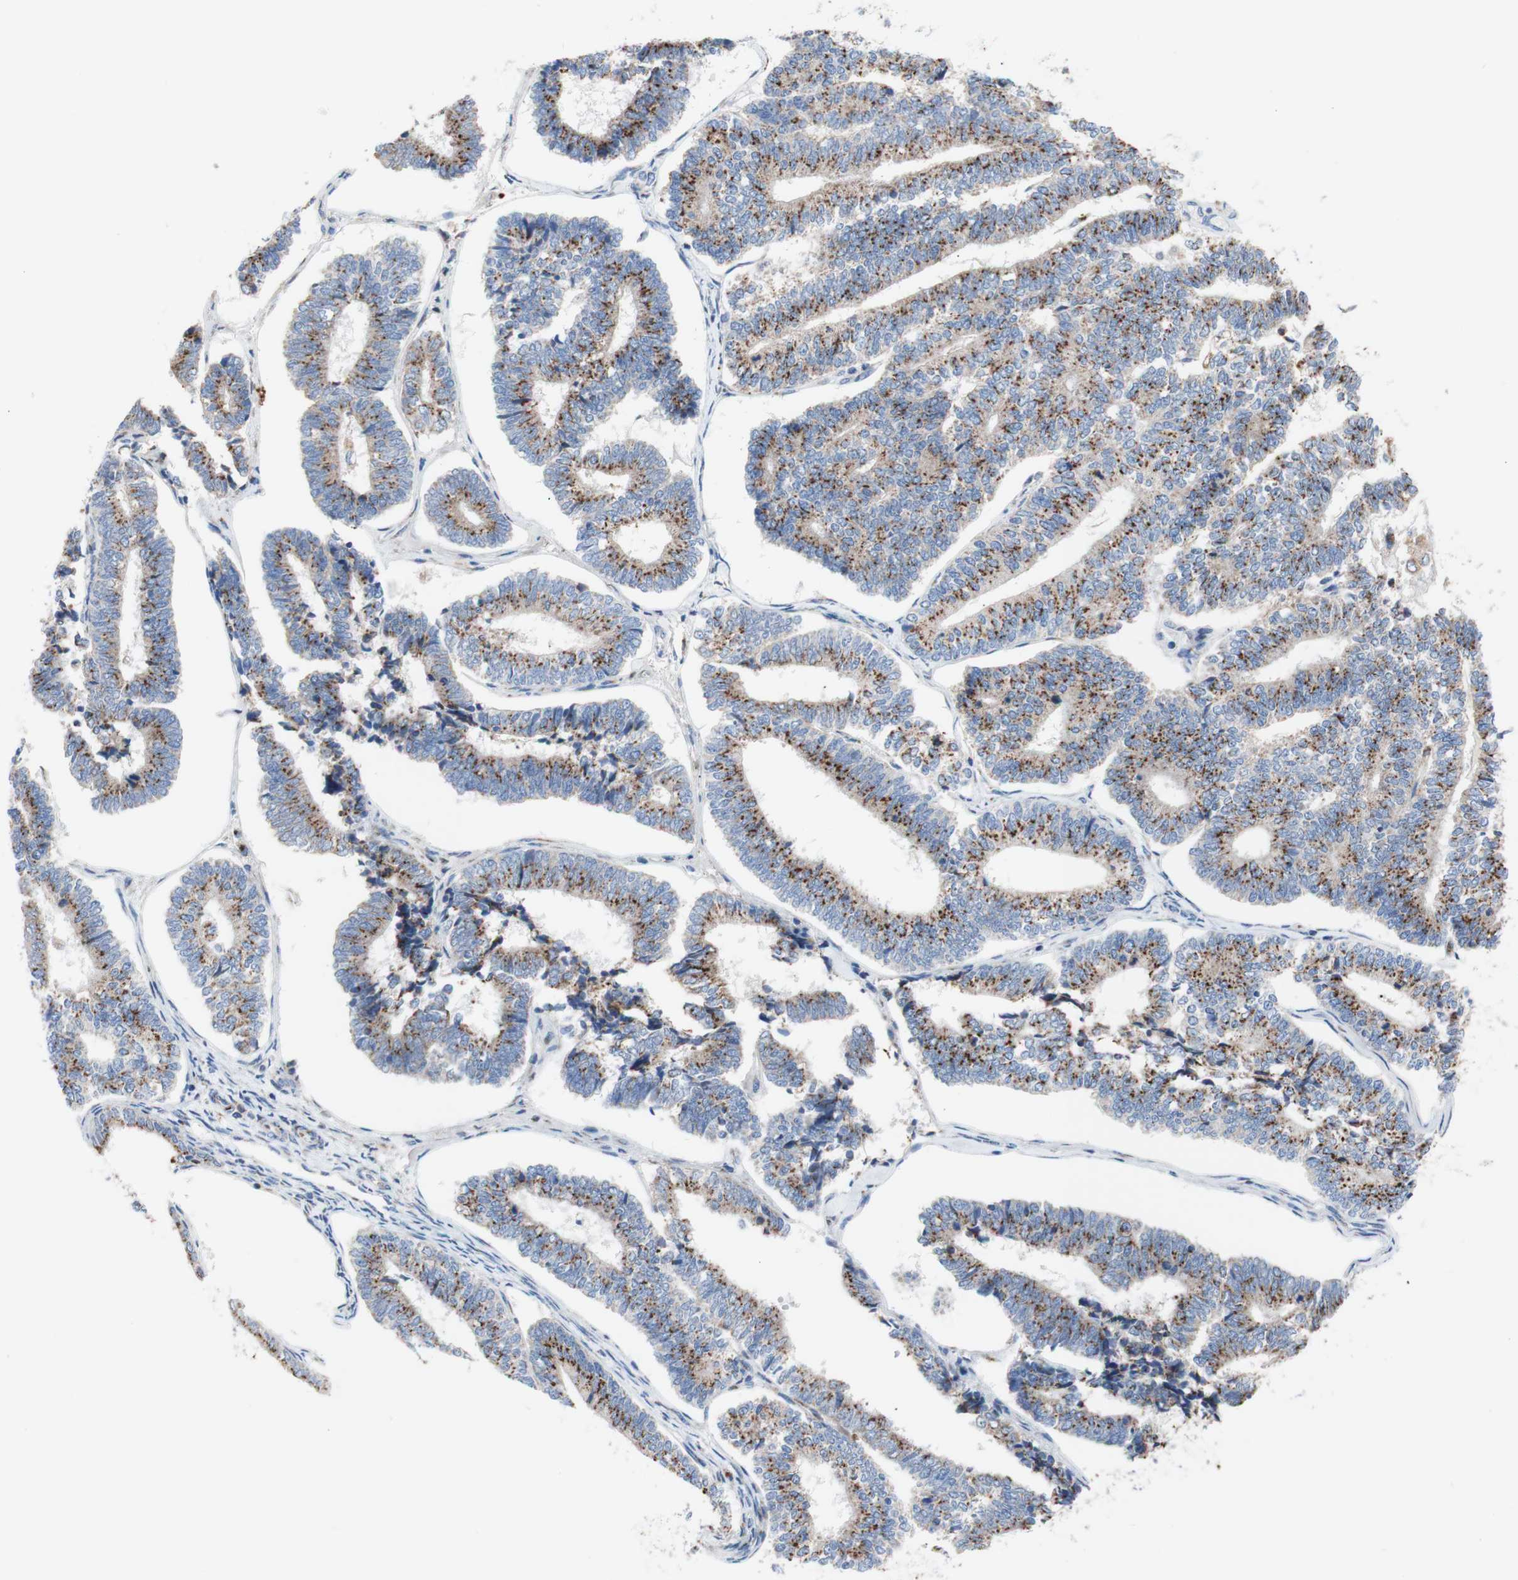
{"staining": {"intensity": "moderate", "quantity": "25%-75%", "location": "cytoplasmic/membranous"}, "tissue": "endometrial cancer", "cell_type": "Tumor cells", "image_type": "cancer", "snomed": [{"axis": "morphology", "description": "Adenocarcinoma, NOS"}, {"axis": "topography", "description": "Endometrium"}], "caption": "This photomicrograph exhibits immunohistochemistry staining of human endometrial cancer (adenocarcinoma), with medium moderate cytoplasmic/membranous staining in about 25%-75% of tumor cells.", "gene": "GALNT2", "patient": {"sex": "female", "age": 70}}